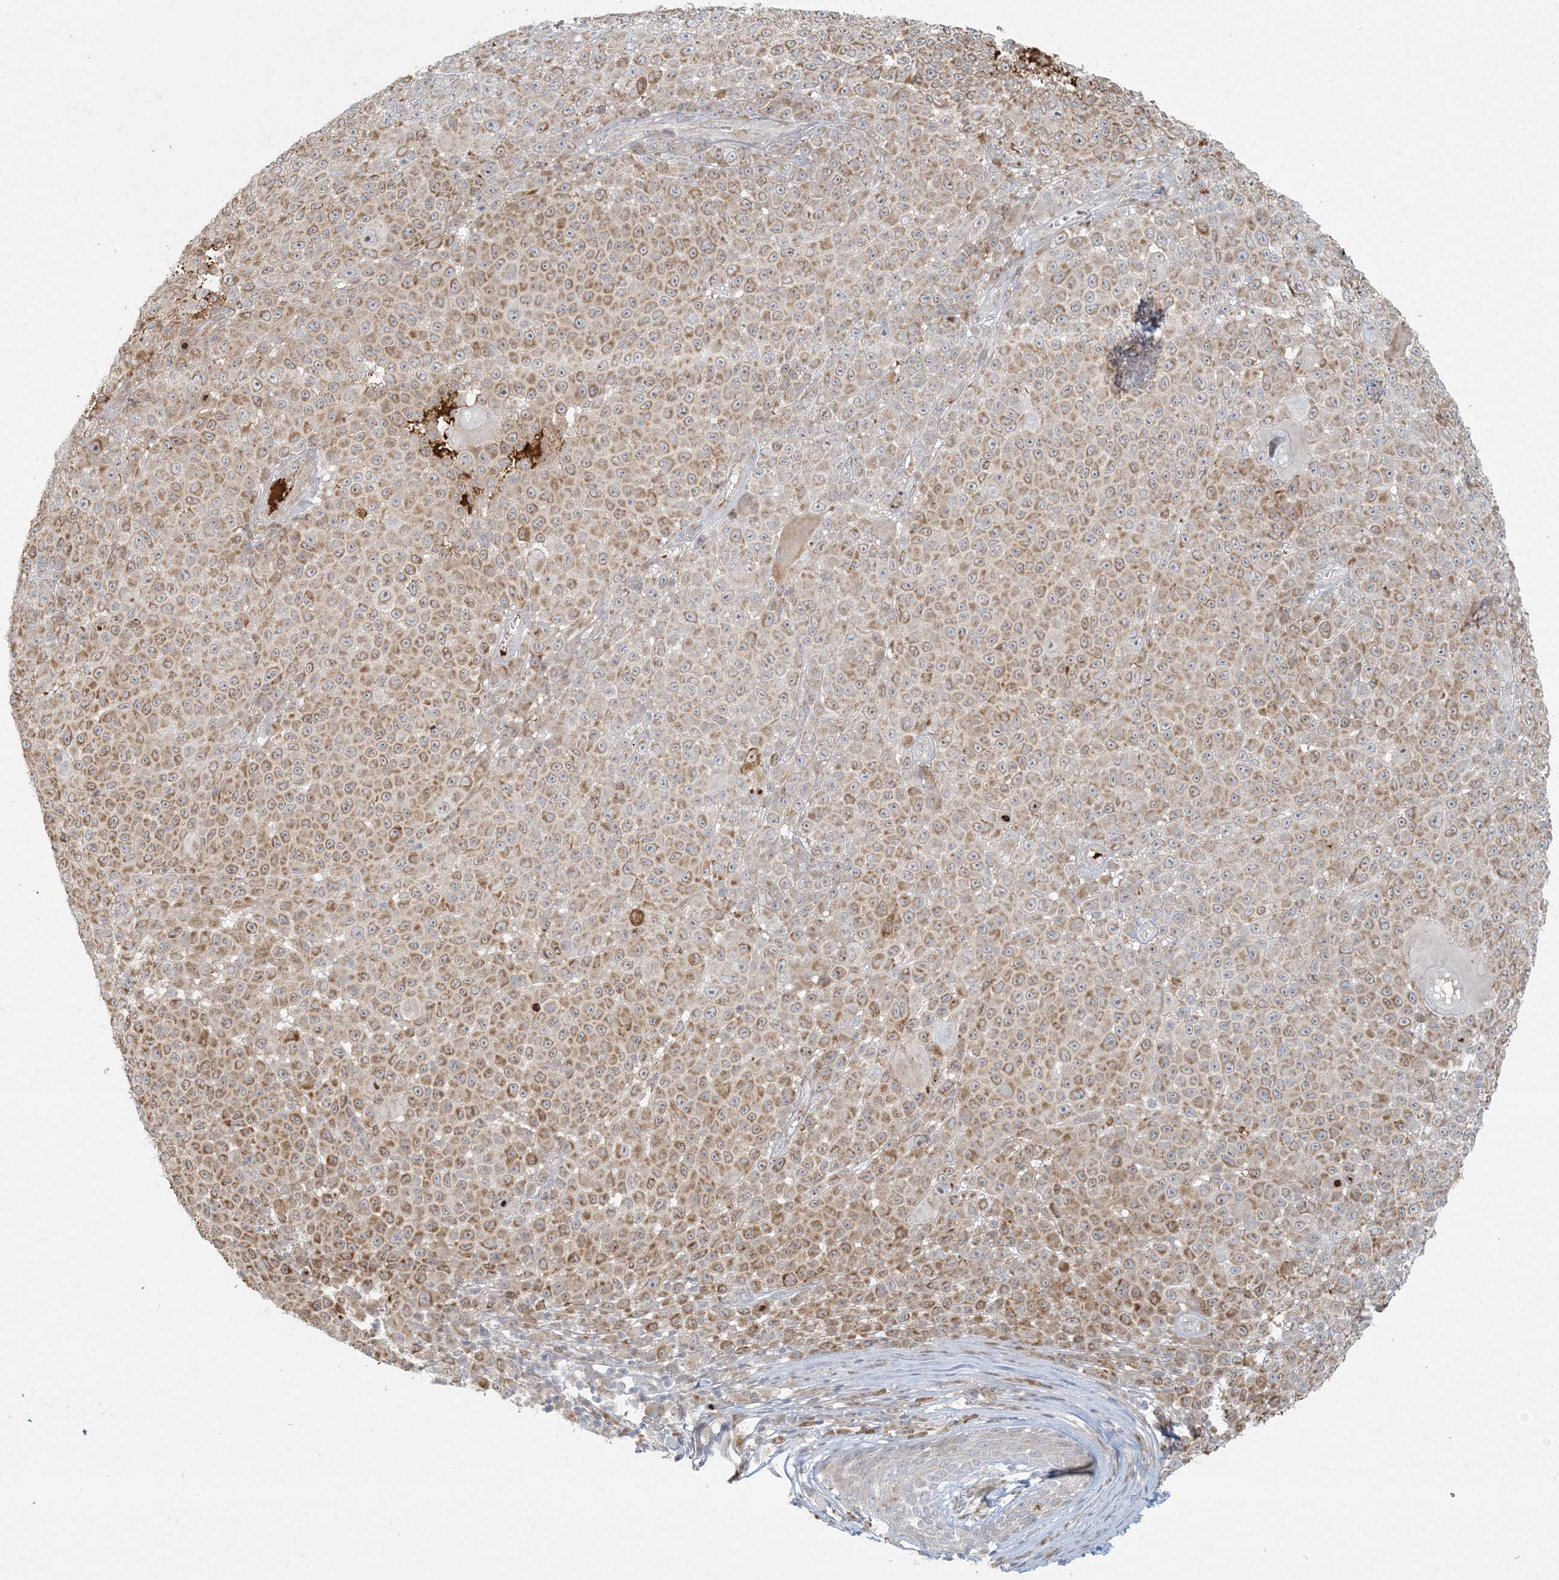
{"staining": {"intensity": "moderate", "quantity": ">75%", "location": "cytoplasmic/membranous"}, "tissue": "melanoma", "cell_type": "Tumor cells", "image_type": "cancer", "snomed": [{"axis": "morphology", "description": "Malignant melanoma, NOS"}, {"axis": "topography", "description": "Skin"}], "caption": "The immunohistochemical stain labels moderate cytoplasmic/membranous expression in tumor cells of malignant melanoma tissue.", "gene": "HACL1", "patient": {"sex": "female", "age": 94}}